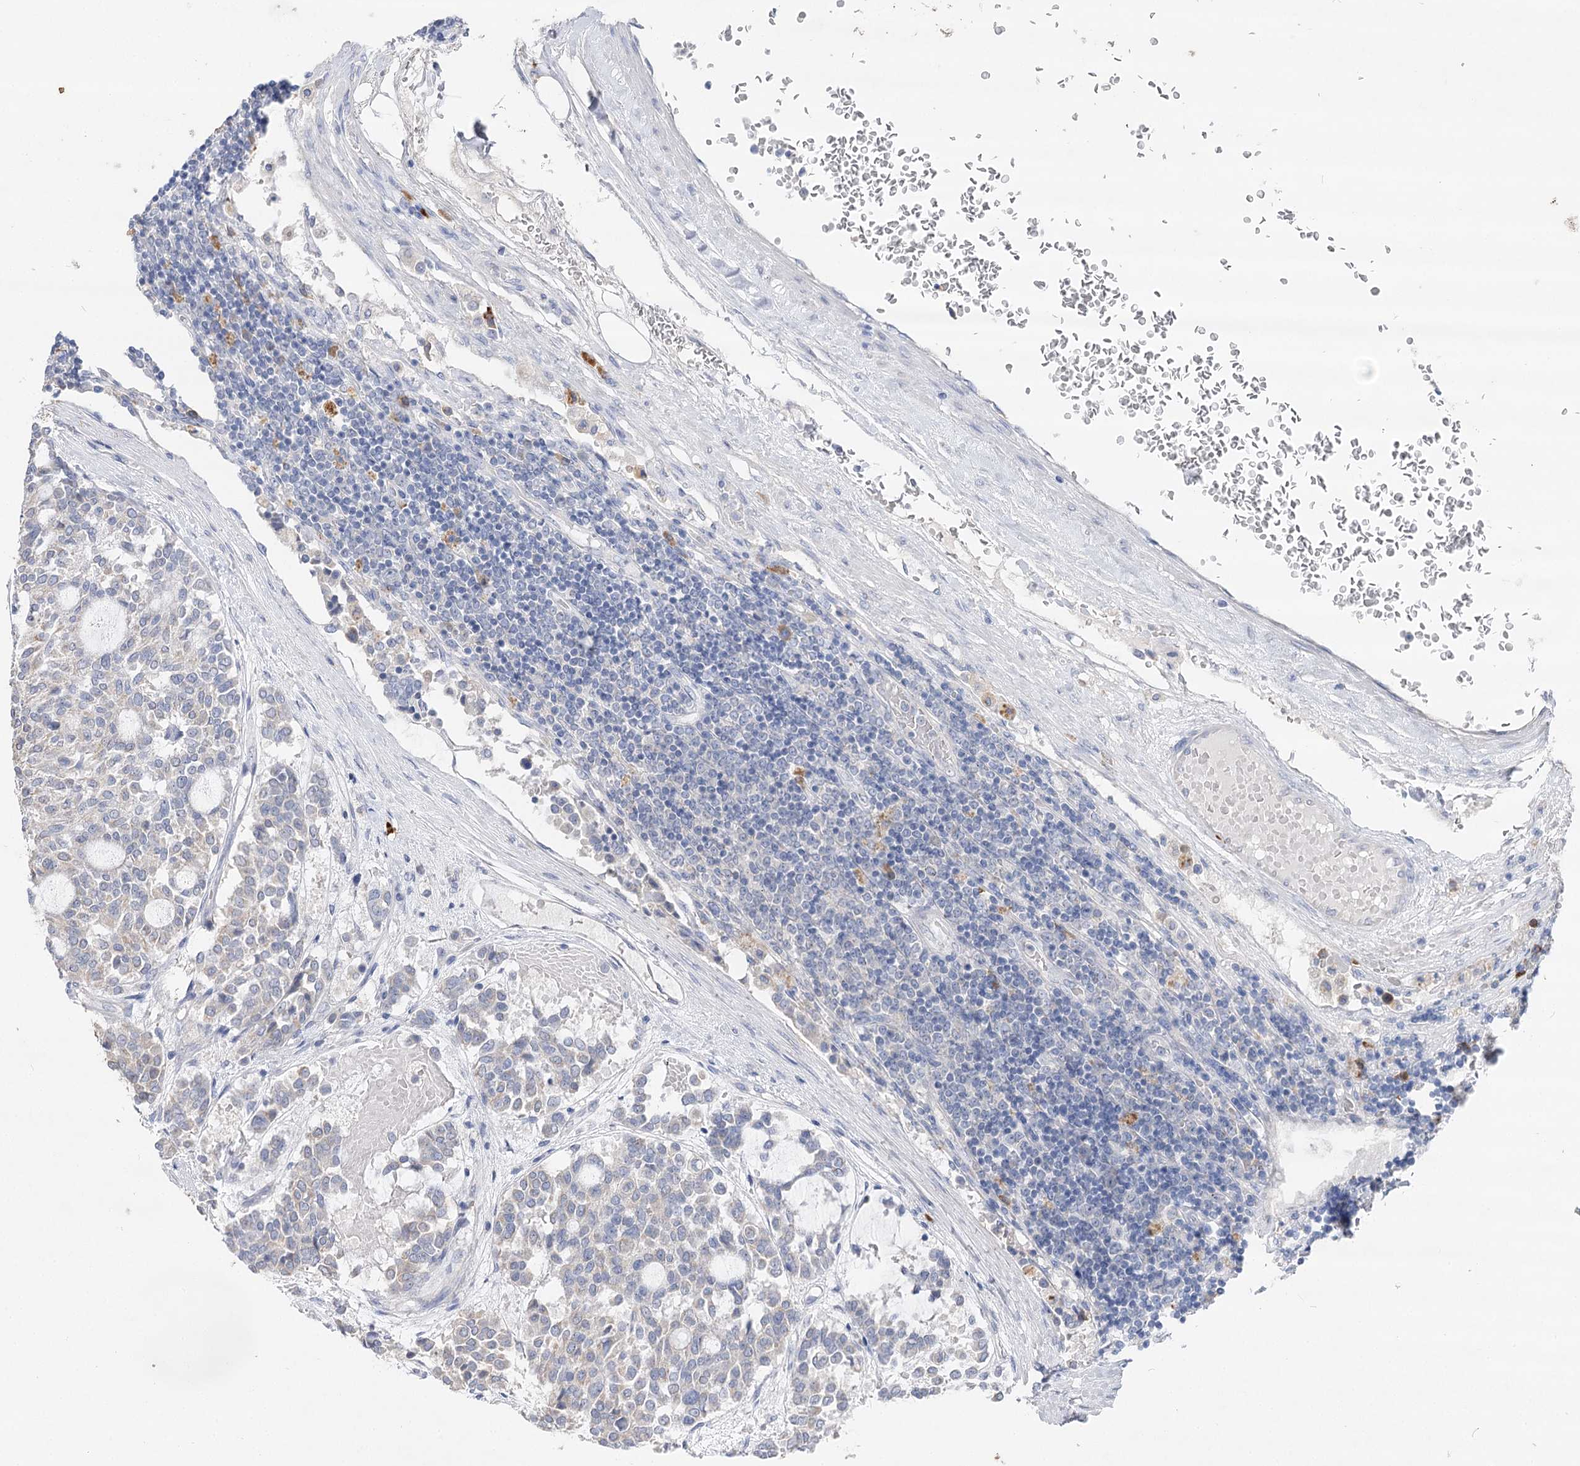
{"staining": {"intensity": "negative", "quantity": "none", "location": "none"}, "tissue": "carcinoid", "cell_type": "Tumor cells", "image_type": "cancer", "snomed": [{"axis": "morphology", "description": "Carcinoid, malignant, NOS"}, {"axis": "topography", "description": "Pancreas"}], "caption": "Immunohistochemical staining of human carcinoid displays no significant staining in tumor cells.", "gene": "IL1RAP", "patient": {"sex": "female", "age": 54}}